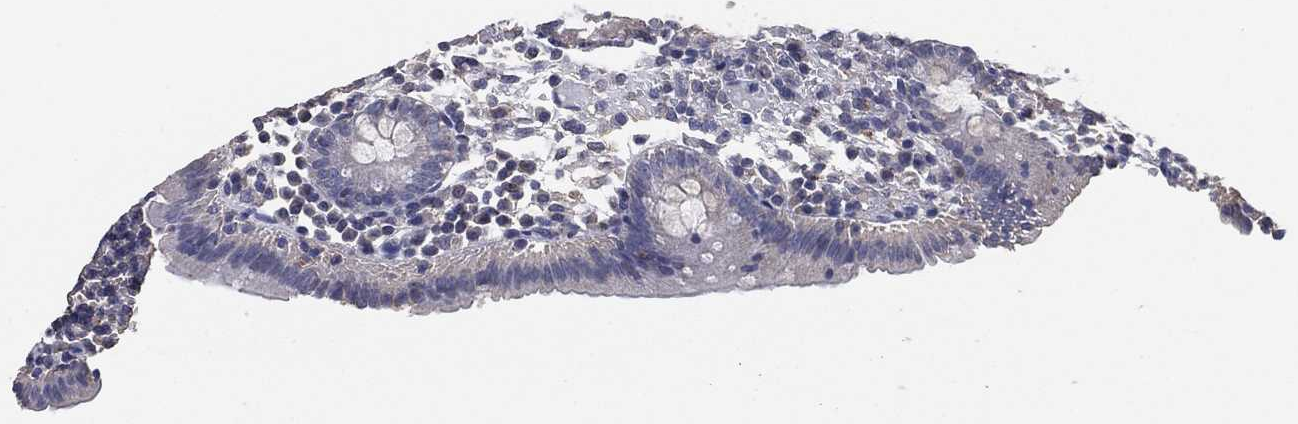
{"staining": {"intensity": "negative", "quantity": "none", "location": "none"}, "tissue": "appendix", "cell_type": "Glandular cells", "image_type": "normal", "snomed": [{"axis": "morphology", "description": "Normal tissue, NOS"}, {"axis": "topography", "description": "Appendix"}], "caption": "An image of human appendix is negative for staining in glandular cells. The staining was performed using DAB (3,3'-diaminobenzidine) to visualize the protein expression in brown, while the nuclei were stained in blue with hematoxylin (Magnification: 20x).", "gene": "KLK5", "patient": {"sex": "female", "age": 40}}